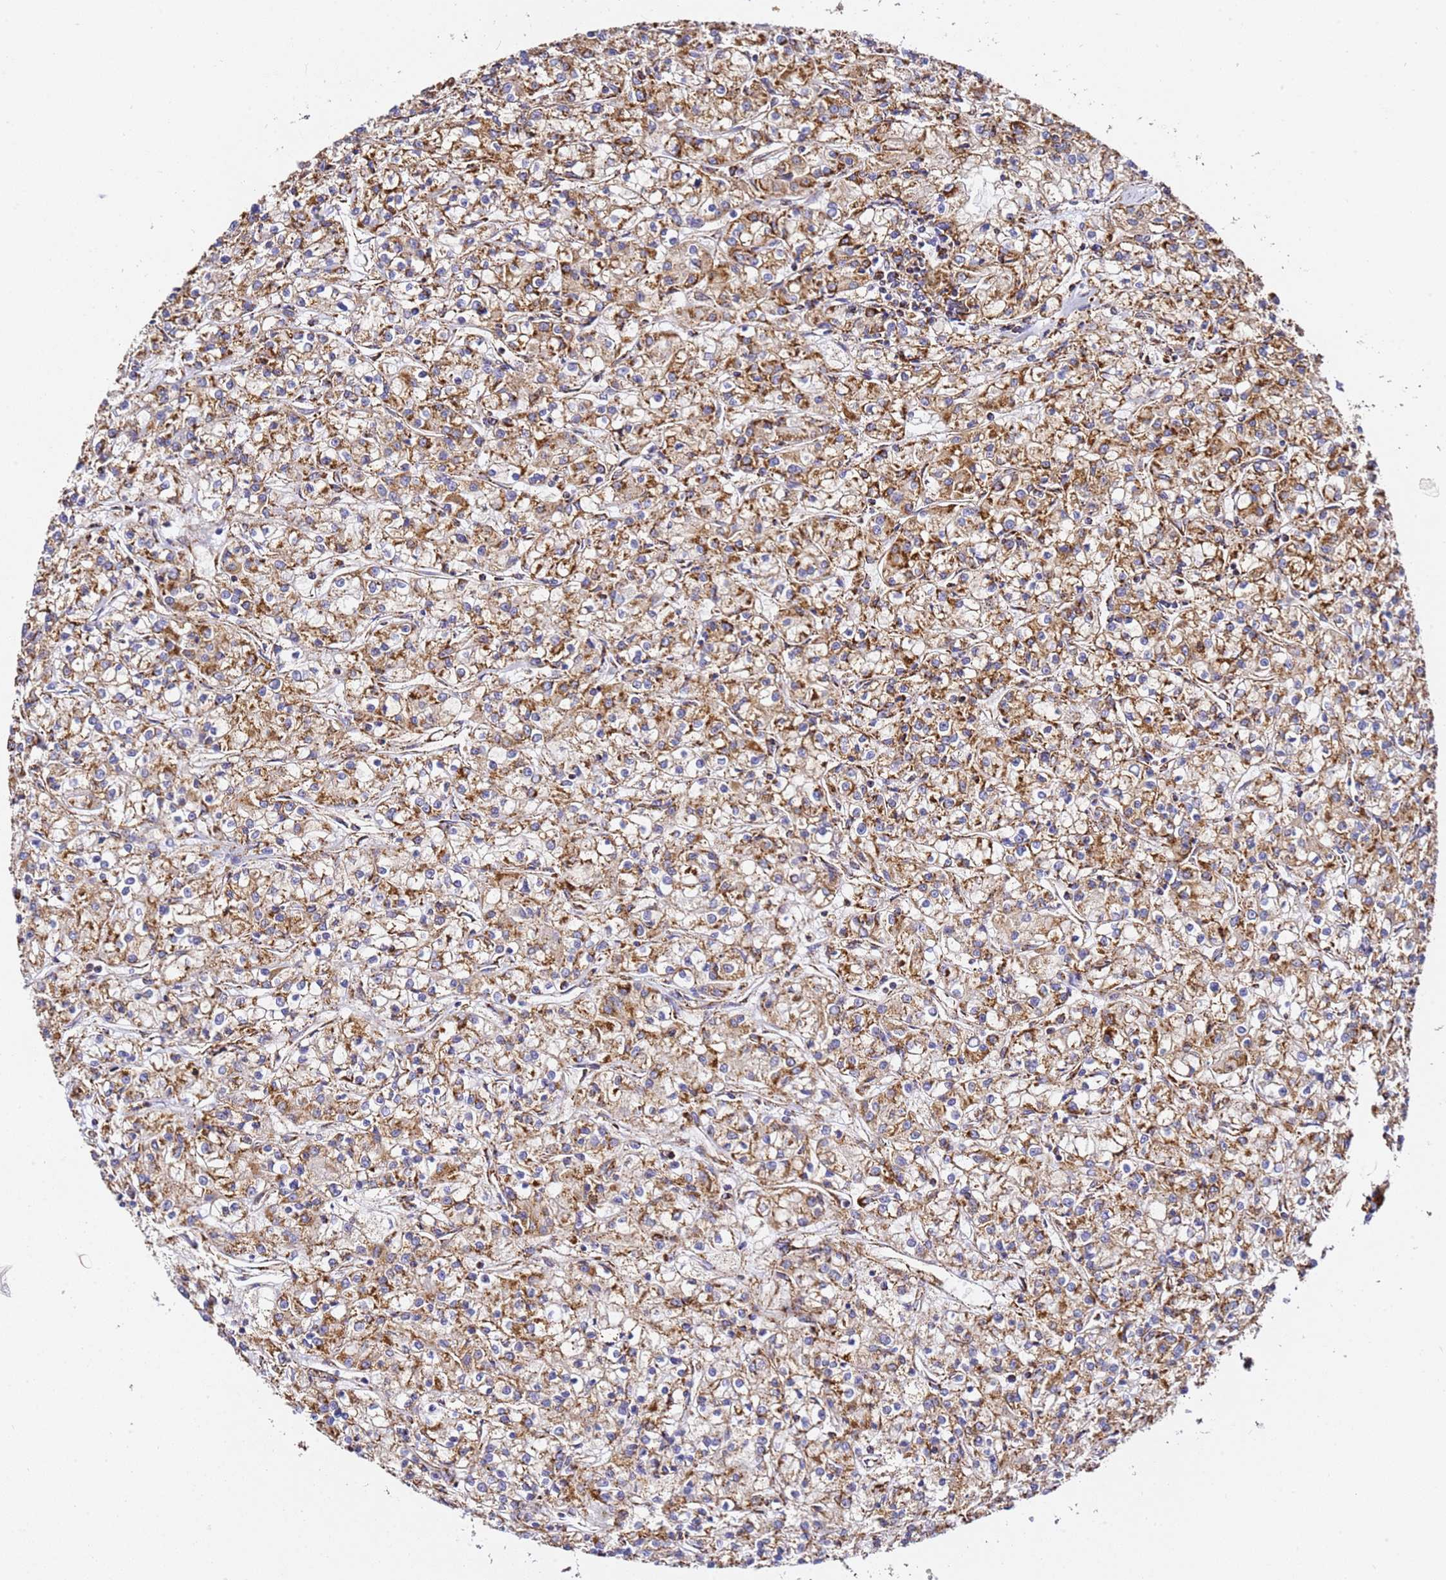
{"staining": {"intensity": "moderate", "quantity": ">75%", "location": "cytoplasmic/membranous"}, "tissue": "renal cancer", "cell_type": "Tumor cells", "image_type": "cancer", "snomed": [{"axis": "morphology", "description": "Adenocarcinoma, NOS"}, {"axis": "topography", "description": "Kidney"}], "caption": "The histopathology image displays staining of renal cancer, revealing moderate cytoplasmic/membranous protein staining (brown color) within tumor cells. The staining was performed using DAB (3,3'-diaminobenzidine), with brown indicating positive protein expression. Nuclei are stained blue with hematoxylin.", "gene": "NDUFA3", "patient": {"sex": "female", "age": 59}}